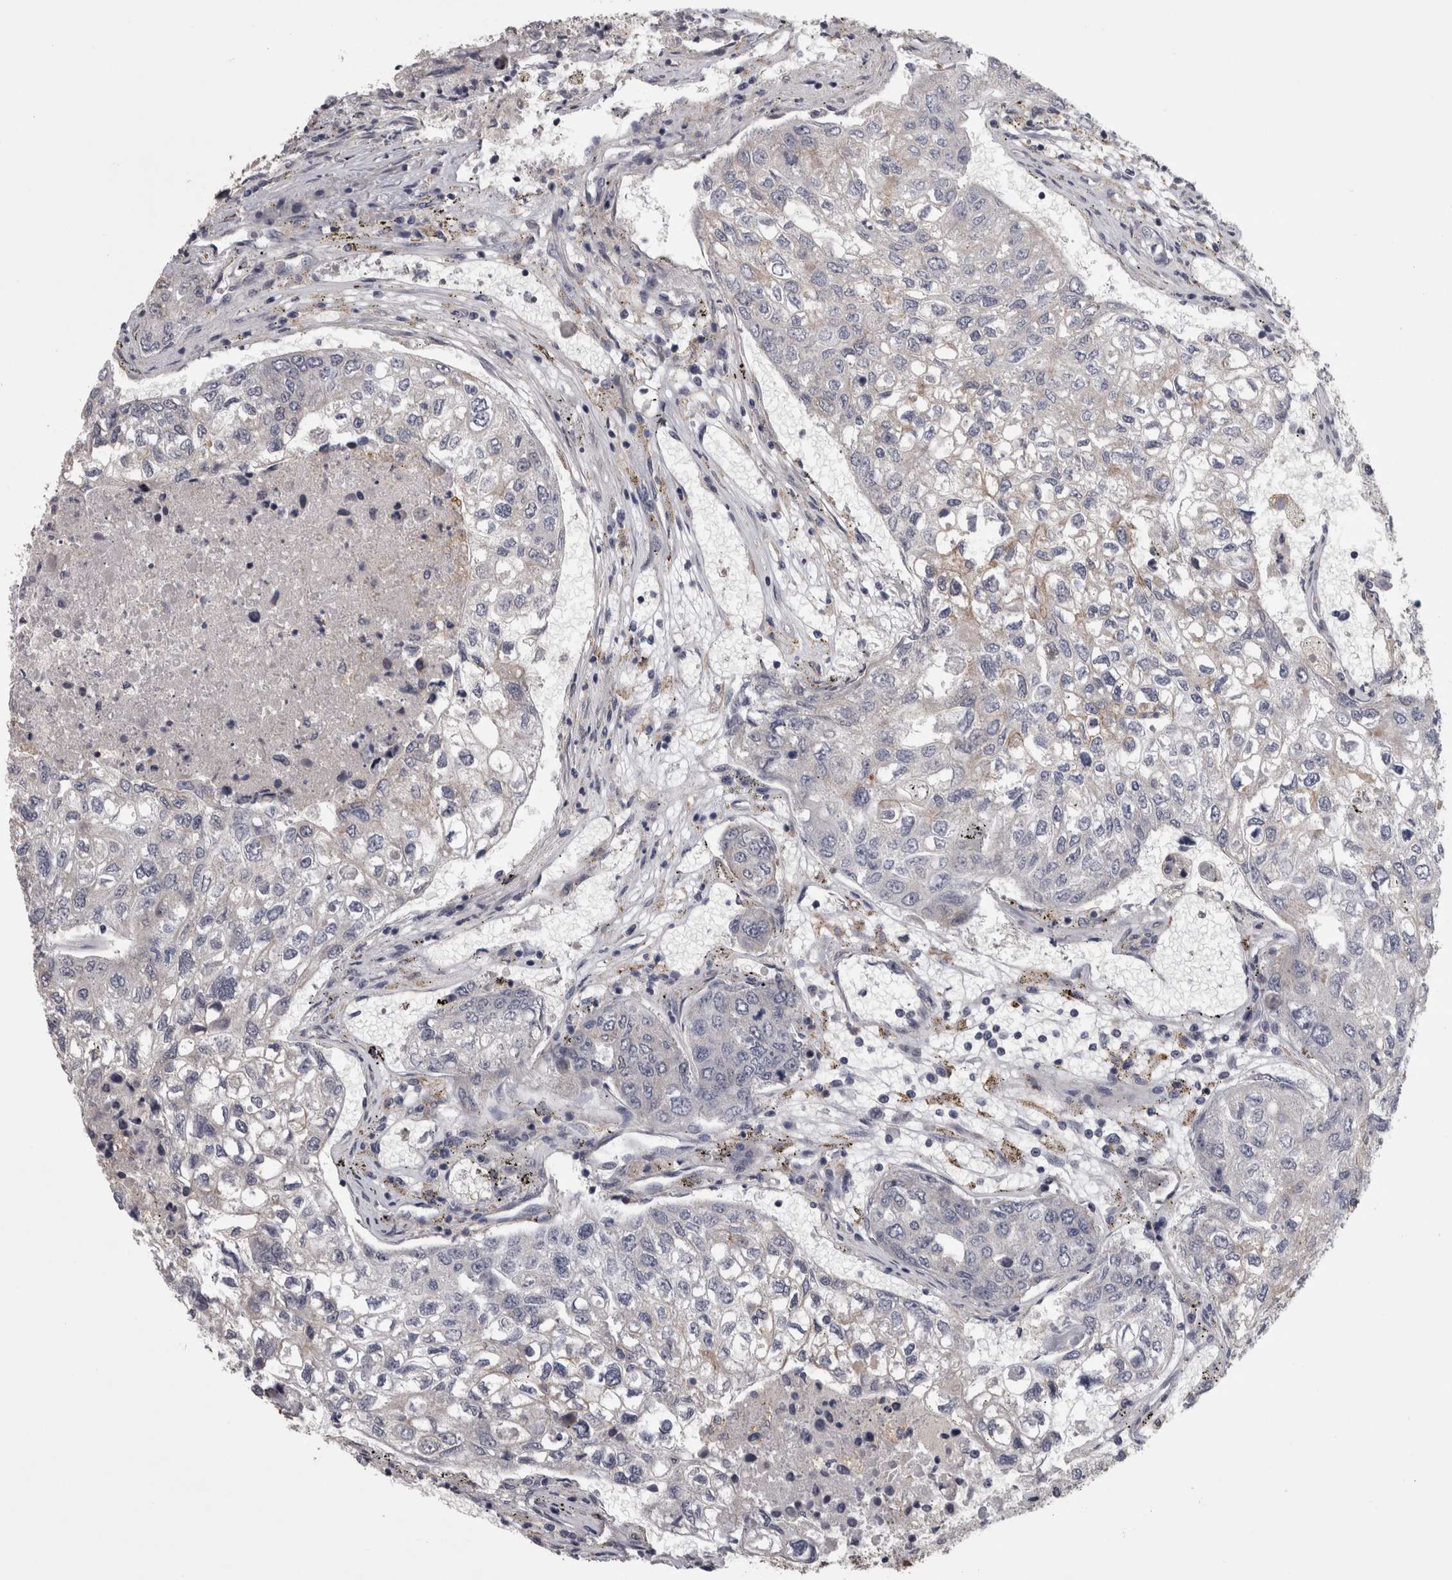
{"staining": {"intensity": "negative", "quantity": "none", "location": "none"}, "tissue": "urothelial cancer", "cell_type": "Tumor cells", "image_type": "cancer", "snomed": [{"axis": "morphology", "description": "Urothelial carcinoma, High grade"}, {"axis": "topography", "description": "Lymph node"}, {"axis": "topography", "description": "Urinary bladder"}], "caption": "The photomicrograph displays no staining of tumor cells in urothelial cancer.", "gene": "PRKCI", "patient": {"sex": "male", "age": 51}}